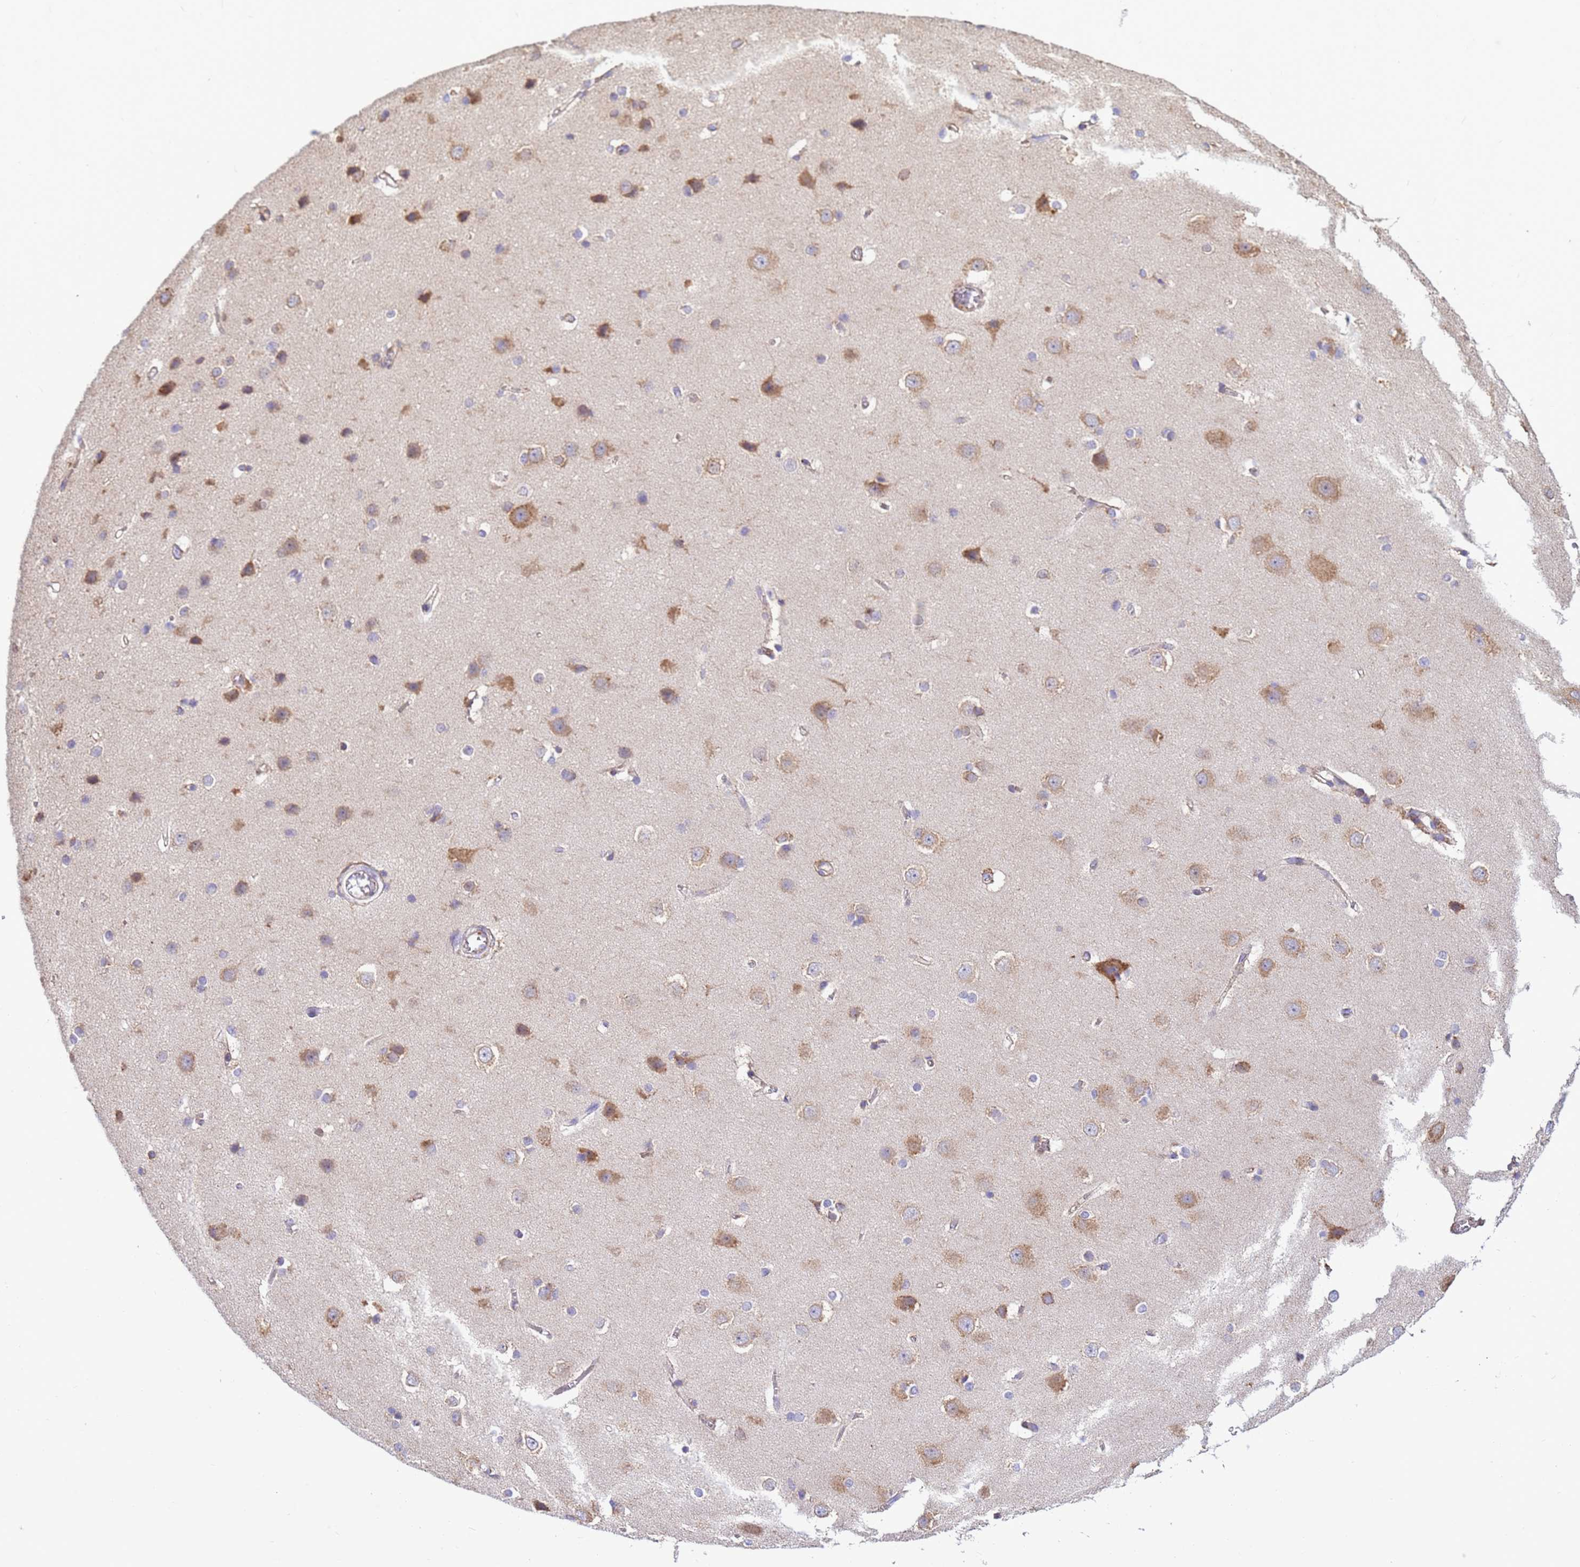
{"staining": {"intensity": "moderate", "quantity": "25%-75%", "location": "cytoplasmic/membranous"}, "tissue": "cerebral cortex", "cell_type": "Endothelial cells", "image_type": "normal", "snomed": [{"axis": "morphology", "description": "Normal tissue, NOS"}, {"axis": "topography", "description": "Cerebral cortex"}], "caption": "Moderate cytoplasmic/membranous staining is seen in approximately 25%-75% of endothelial cells in benign cerebral cortex.", "gene": "THAP5", "patient": {"sex": "male", "age": 37}}